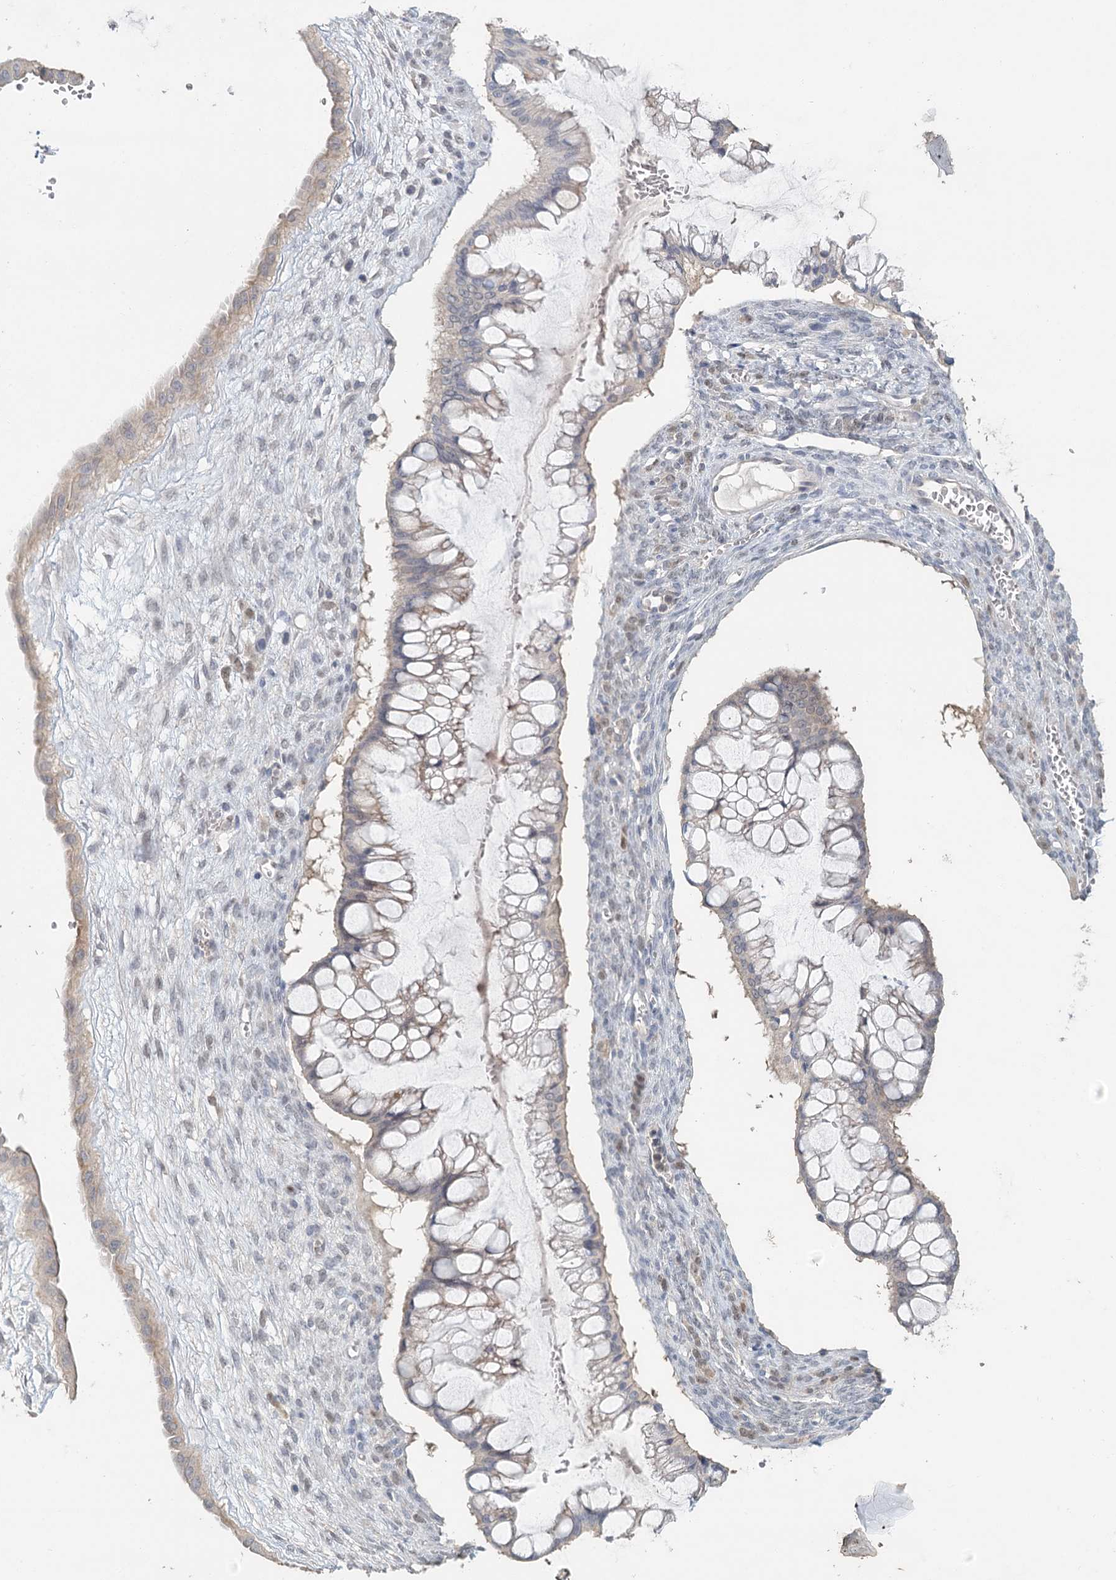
{"staining": {"intensity": "negative", "quantity": "none", "location": "none"}, "tissue": "ovarian cancer", "cell_type": "Tumor cells", "image_type": "cancer", "snomed": [{"axis": "morphology", "description": "Cystadenocarcinoma, mucinous, NOS"}, {"axis": "topography", "description": "Ovary"}], "caption": "Protein analysis of ovarian mucinous cystadenocarcinoma exhibits no significant positivity in tumor cells.", "gene": "ADK", "patient": {"sex": "female", "age": 73}}